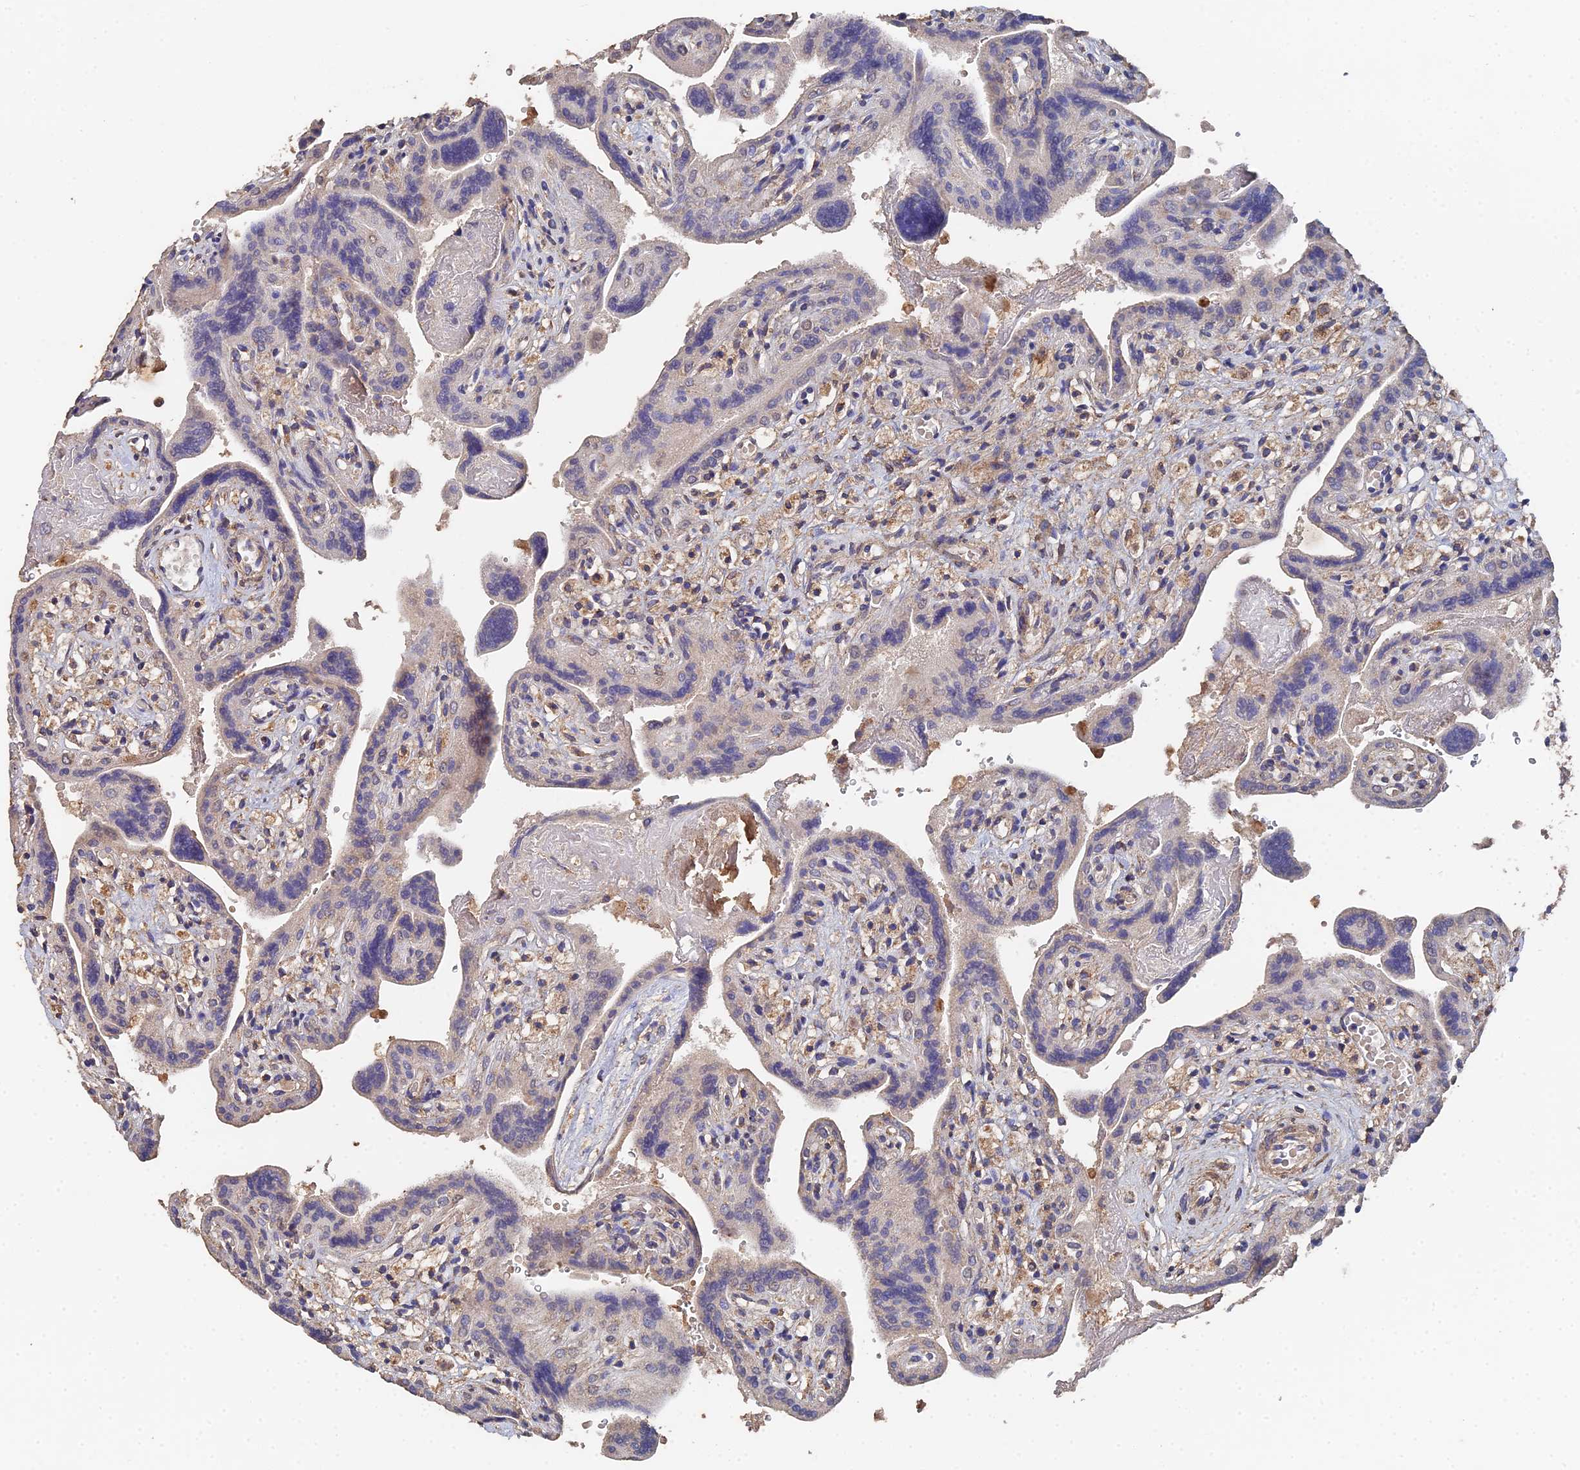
{"staining": {"intensity": "weak", "quantity": "25%-75%", "location": "cytoplasmic/membranous"}, "tissue": "placenta", "cell_type": "Trophoblastic cells", "image_type": "normal", "snomed": [{"axis": "morphology", "description": "Normal tissue, NOS"}, {"axis": "topography", "description": "Placenta"}], "caption": "Weak cytoplasmic/membranous expression is seen in approximately 25%-75% of trophoblastic cells in unremarkable placenta. (DAB IHC with brightfield microscopy, high magnification).", "gene": "SPANXN4", "patient": {"sex": "female", "age": 37}}